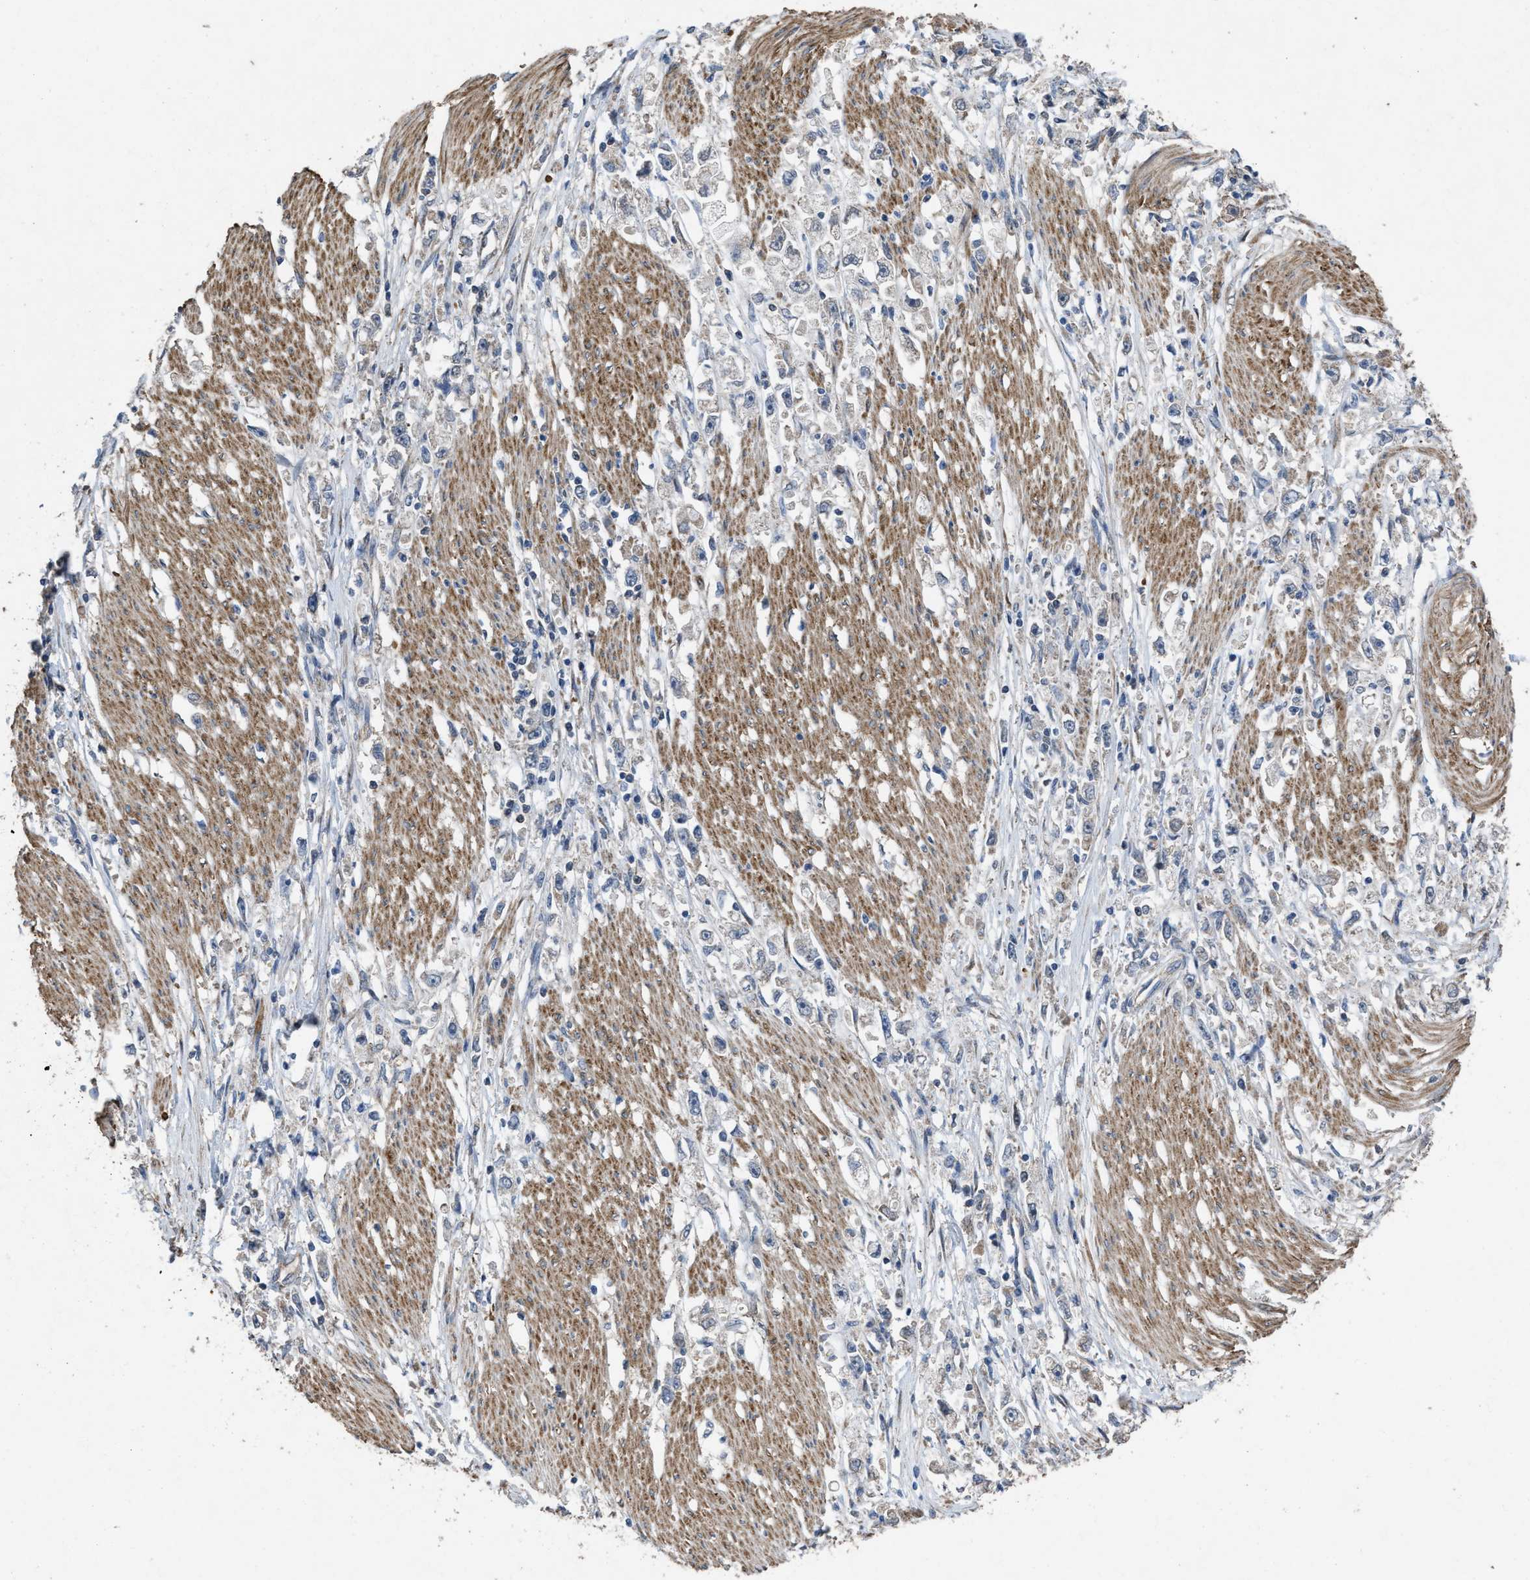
{"staining": {"intensity": "weak", "quantity": "<25%", "location": "cytoplasmic/membranous"}, "tissue": "stomach cancer", "cell_type": "Tumor cells", "image_type": "cancer", "snomed": [{"axis": "morphology", "description": "Adenocarcinoma, NOS"}, {"axis": "topography", "description": "Stomach"}], "caption": "This is an immunohistochemistry image of stomach cancer. There is no staining in tumor cells.", "gene": "ARL6", "patient": {"sex": "female", "age": 59}}